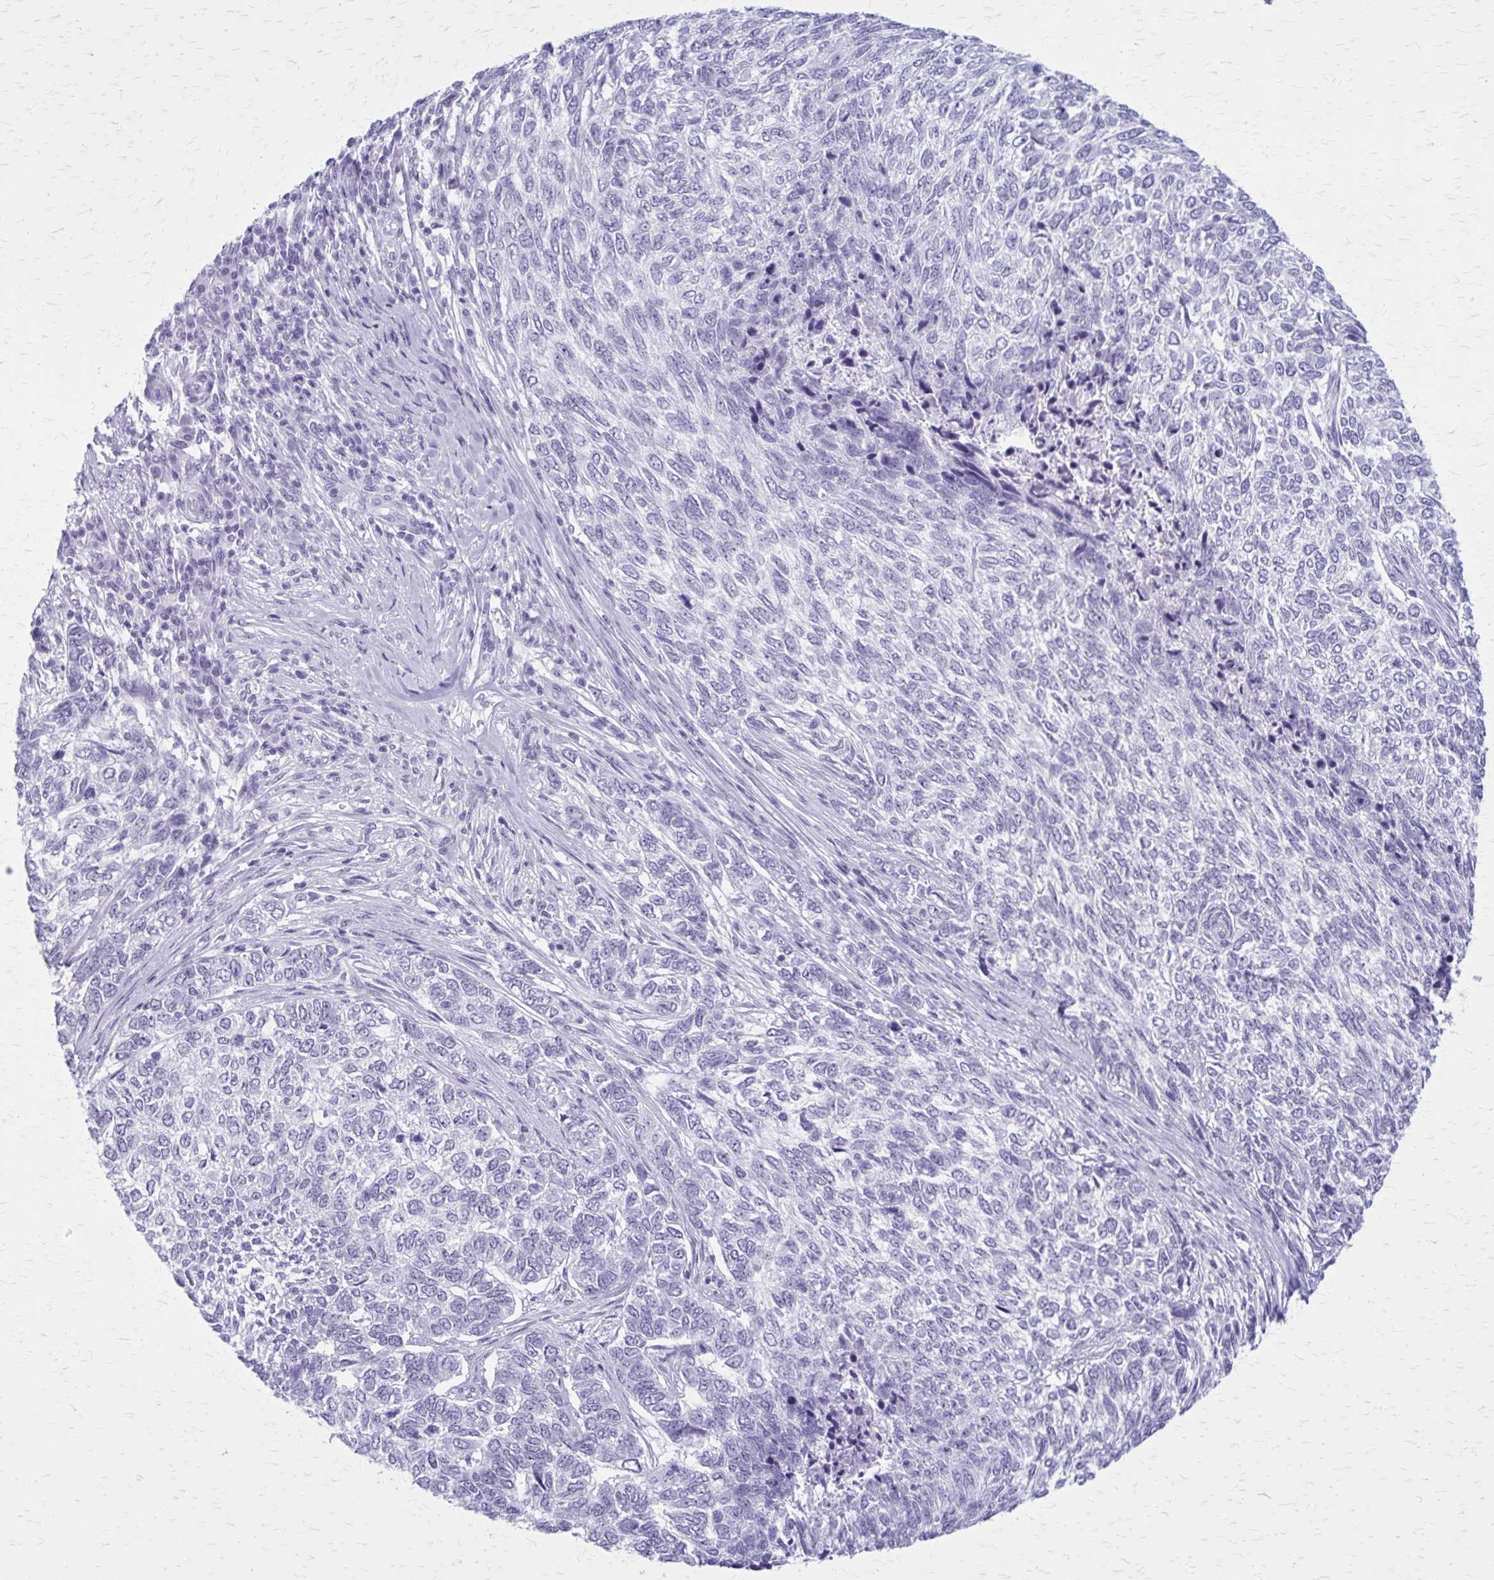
{"staining": {"intensity": "negative", "quantity": "none", "location": "none"}, "tissue": "skin cancer", "cell_type": "Tumor cells", "image_type": "cancer", "snomed": [{"axis": "morphology", "description": "Basal cell carcinoma"}, {"axis": "topography", "description": "Skin"}], "caption": "A photomicrograph of human skin cancer (basal cell carcinoma) is negative for staining in tumor cells.", "gene": "GAD1", "patient": {"sex": "female", "age": 65}}